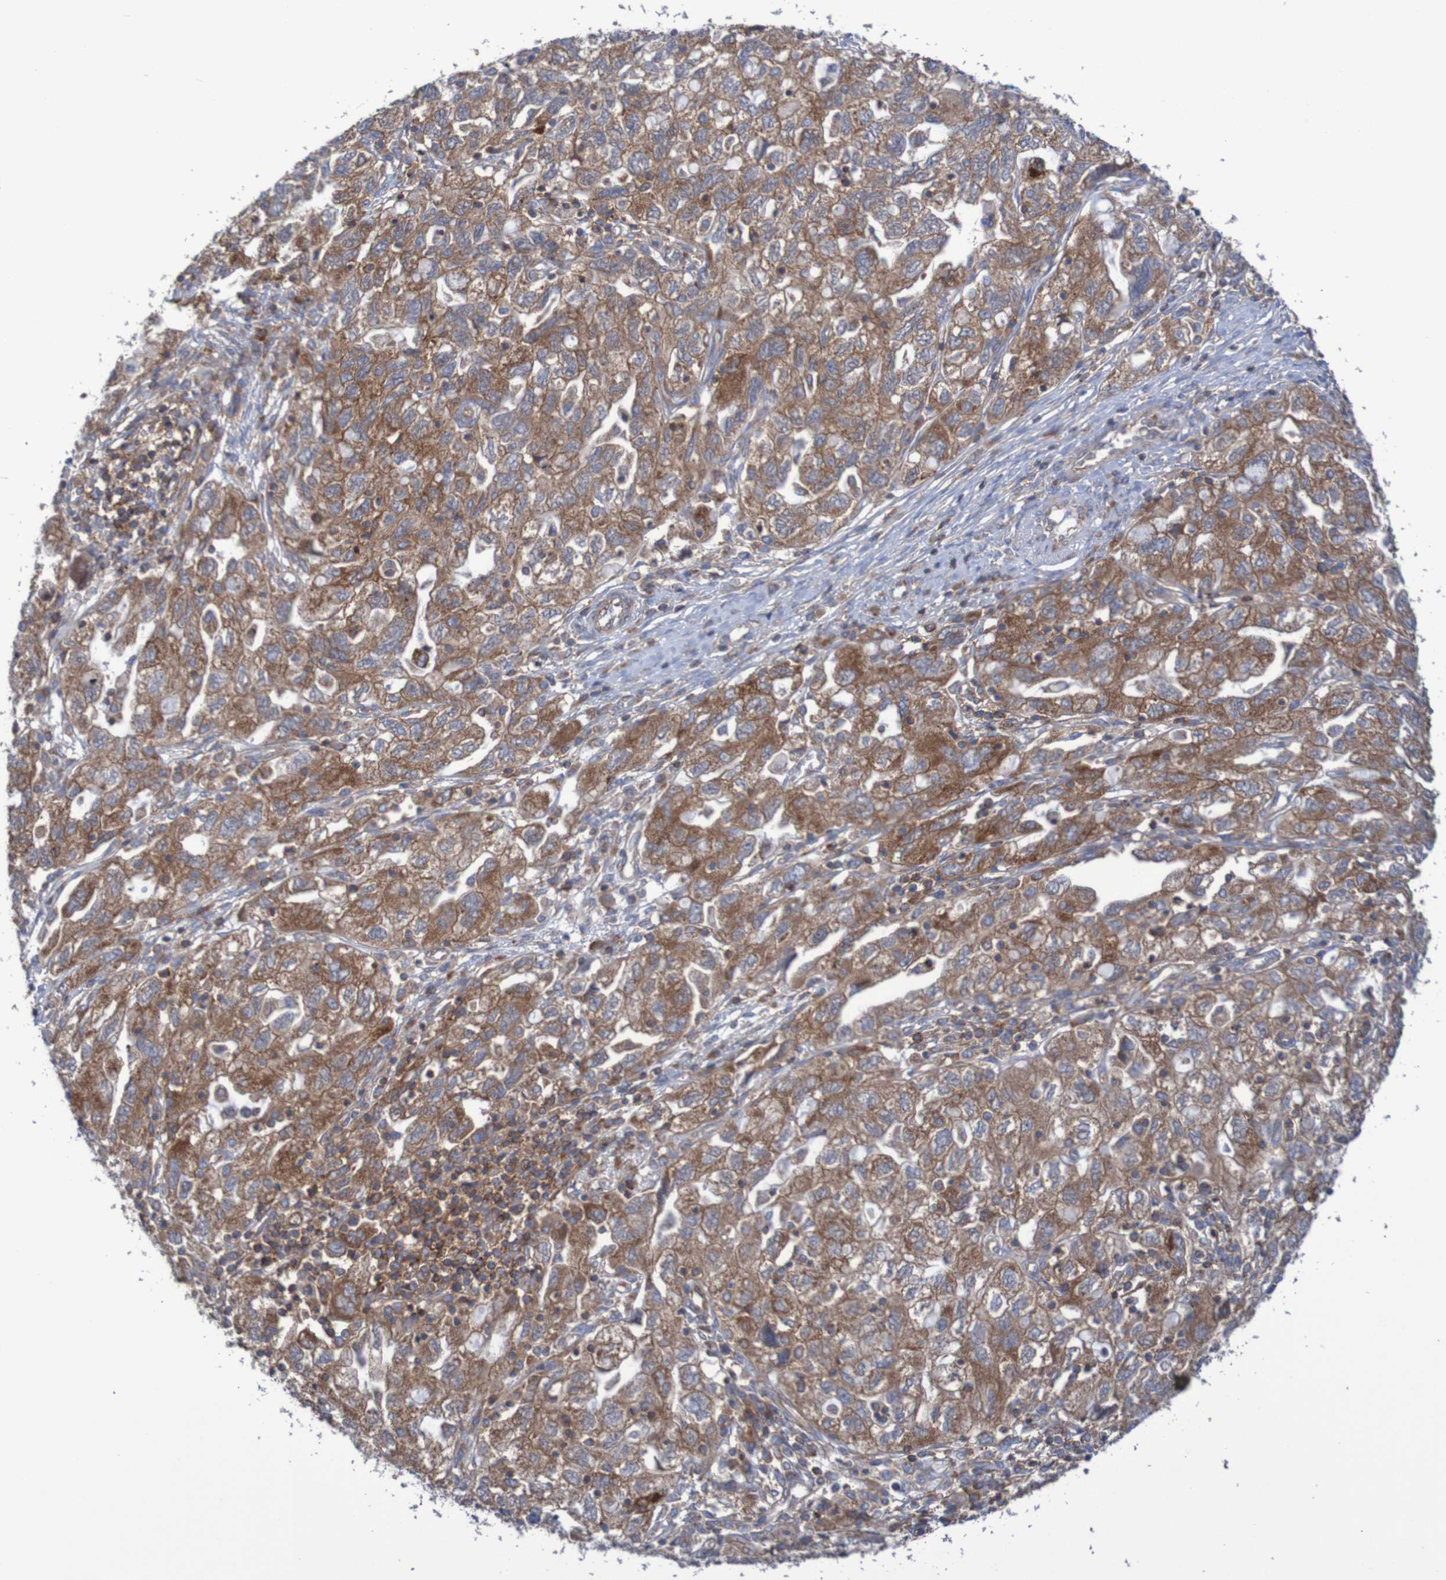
{"staining": {"intensity": "moderate", "quantity": ">75%", "location": "cytoplasmic/membranous"}, "tissue": "ovarian cancer", "cell_type": "Tumor cells", "image_type": "cancer", "snomed": [{"axis": "morphology", "description": "Carcinoma, NOS"}, {"axis": "morphology", "description": "Cystadenocarcinoma, serous, NOS"}, {"axis": "topography", "description": "Ovary"}], "caption": "High-magnification brightfield microscopy of ovarian serous cystadenocarcinoma stained with DAB (3,3'-diaminobenzidine) (brown) and counterstained with hematoxylin (blue). tumor cells exhibit moderate cytoplasmic/membranous staining is appreciated in approximately>75% of cells.", "gene": "FXR2", "patient": {"sex": "female", "age": 69}}